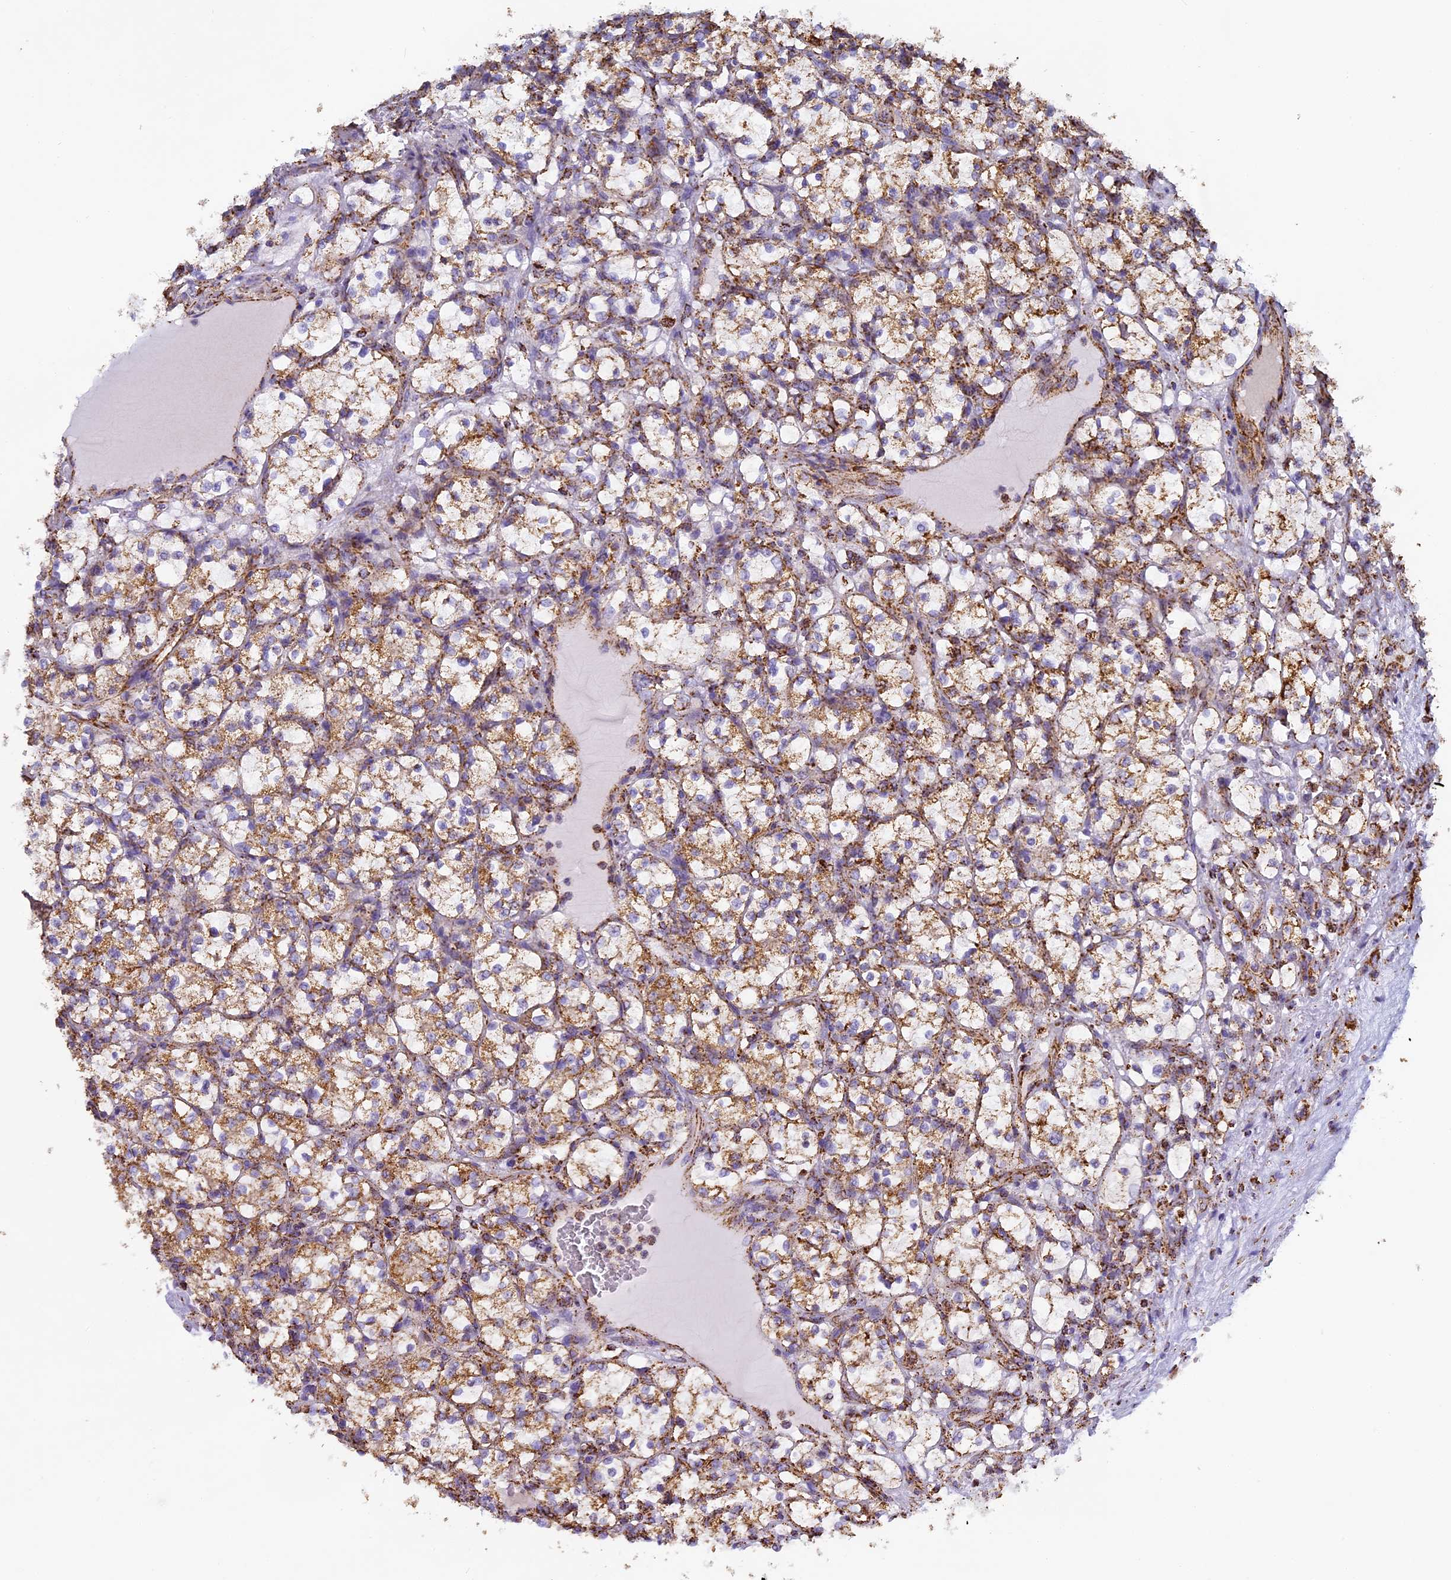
{"staining": {"intensity": "moderate", "quantity": ">75%", "location": "cytoplasmic/membranous"}, "tissue": "renal cancer", "cell_type": "Tumor cells", "image_type": "cancer", "snomed": [{"axis": "morphology", "description": "Adenocarcinoma, NOS"}, {"axis": "topography", "description": "Kidney"}], "caption": "High-magnification brightfield microscopy of renal cancer (adenocarcinoma) stained with DAB (3,3'-diaminobenzidine) (brown) and counterstained with hematoxylin (blue). tumor cells exhibit moderate cytoplasmic/membranous staining is seen in approximately>75% of cells.", "gene": "STK17A", "patient": {"sex": "female", "age": 69}}